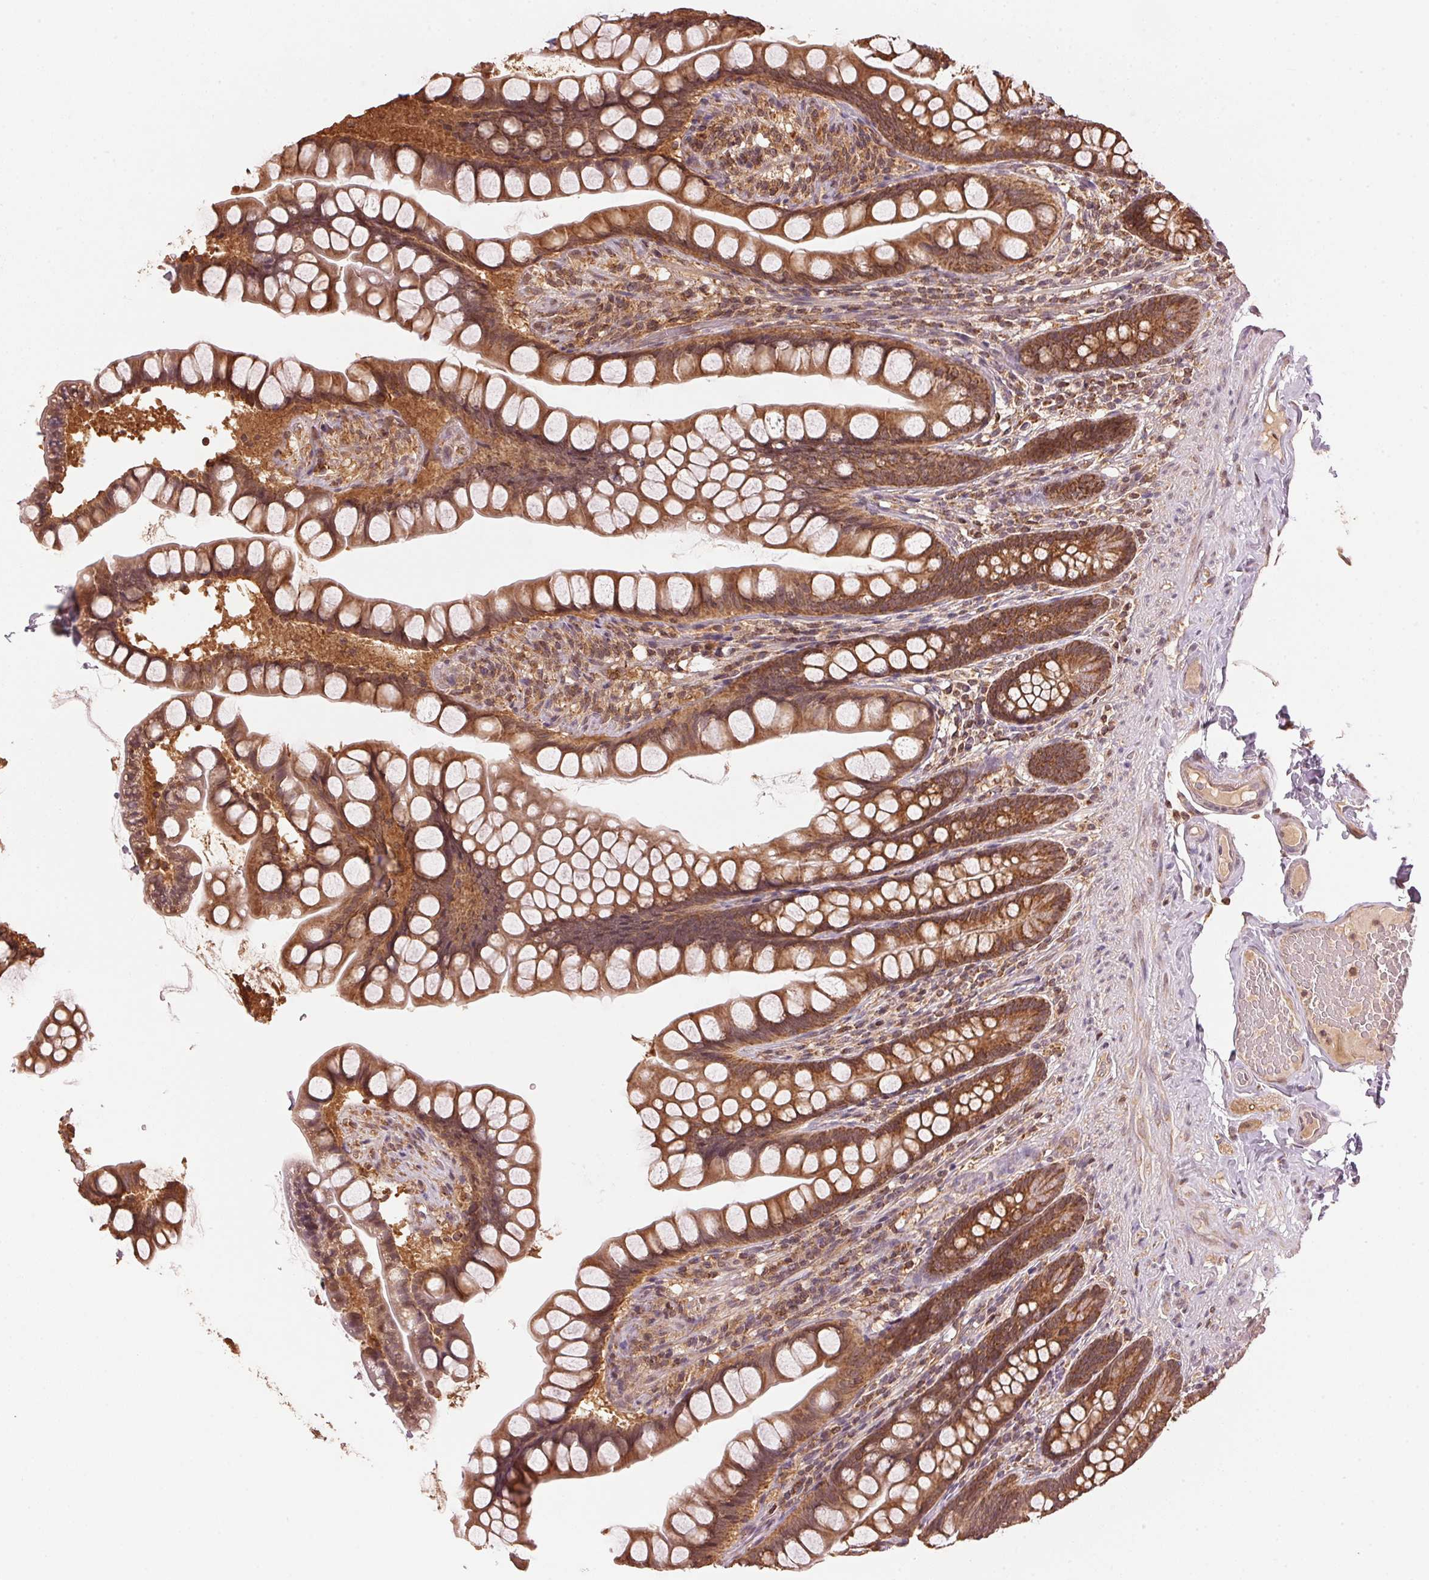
{"staining": {"intensity": "strong", "quantity": ">75%", "location": "cytoplasmic/membranous"}, "tissue": "small intestine", "cell_type": "Glandular cells", "image_type": "normal", "snomed": [{"axis": "morphology", "description": "Normal tissue, NOS"}, {"axis": "topography", "description": "Small intestine"}], "caption": "DAB immunohistochemical staining of normal human small intestine shows strong cytoplasmic/membranous protein expression in about >75% of glandular cells. The staining was performed using DAB to visualize the protein expression in brown, while the nuclei were stained in blue with hematoxylin (Magnification: 20x).", "gene": "ARHGAP6", "patient": {"sex": "male", "age": 70}}